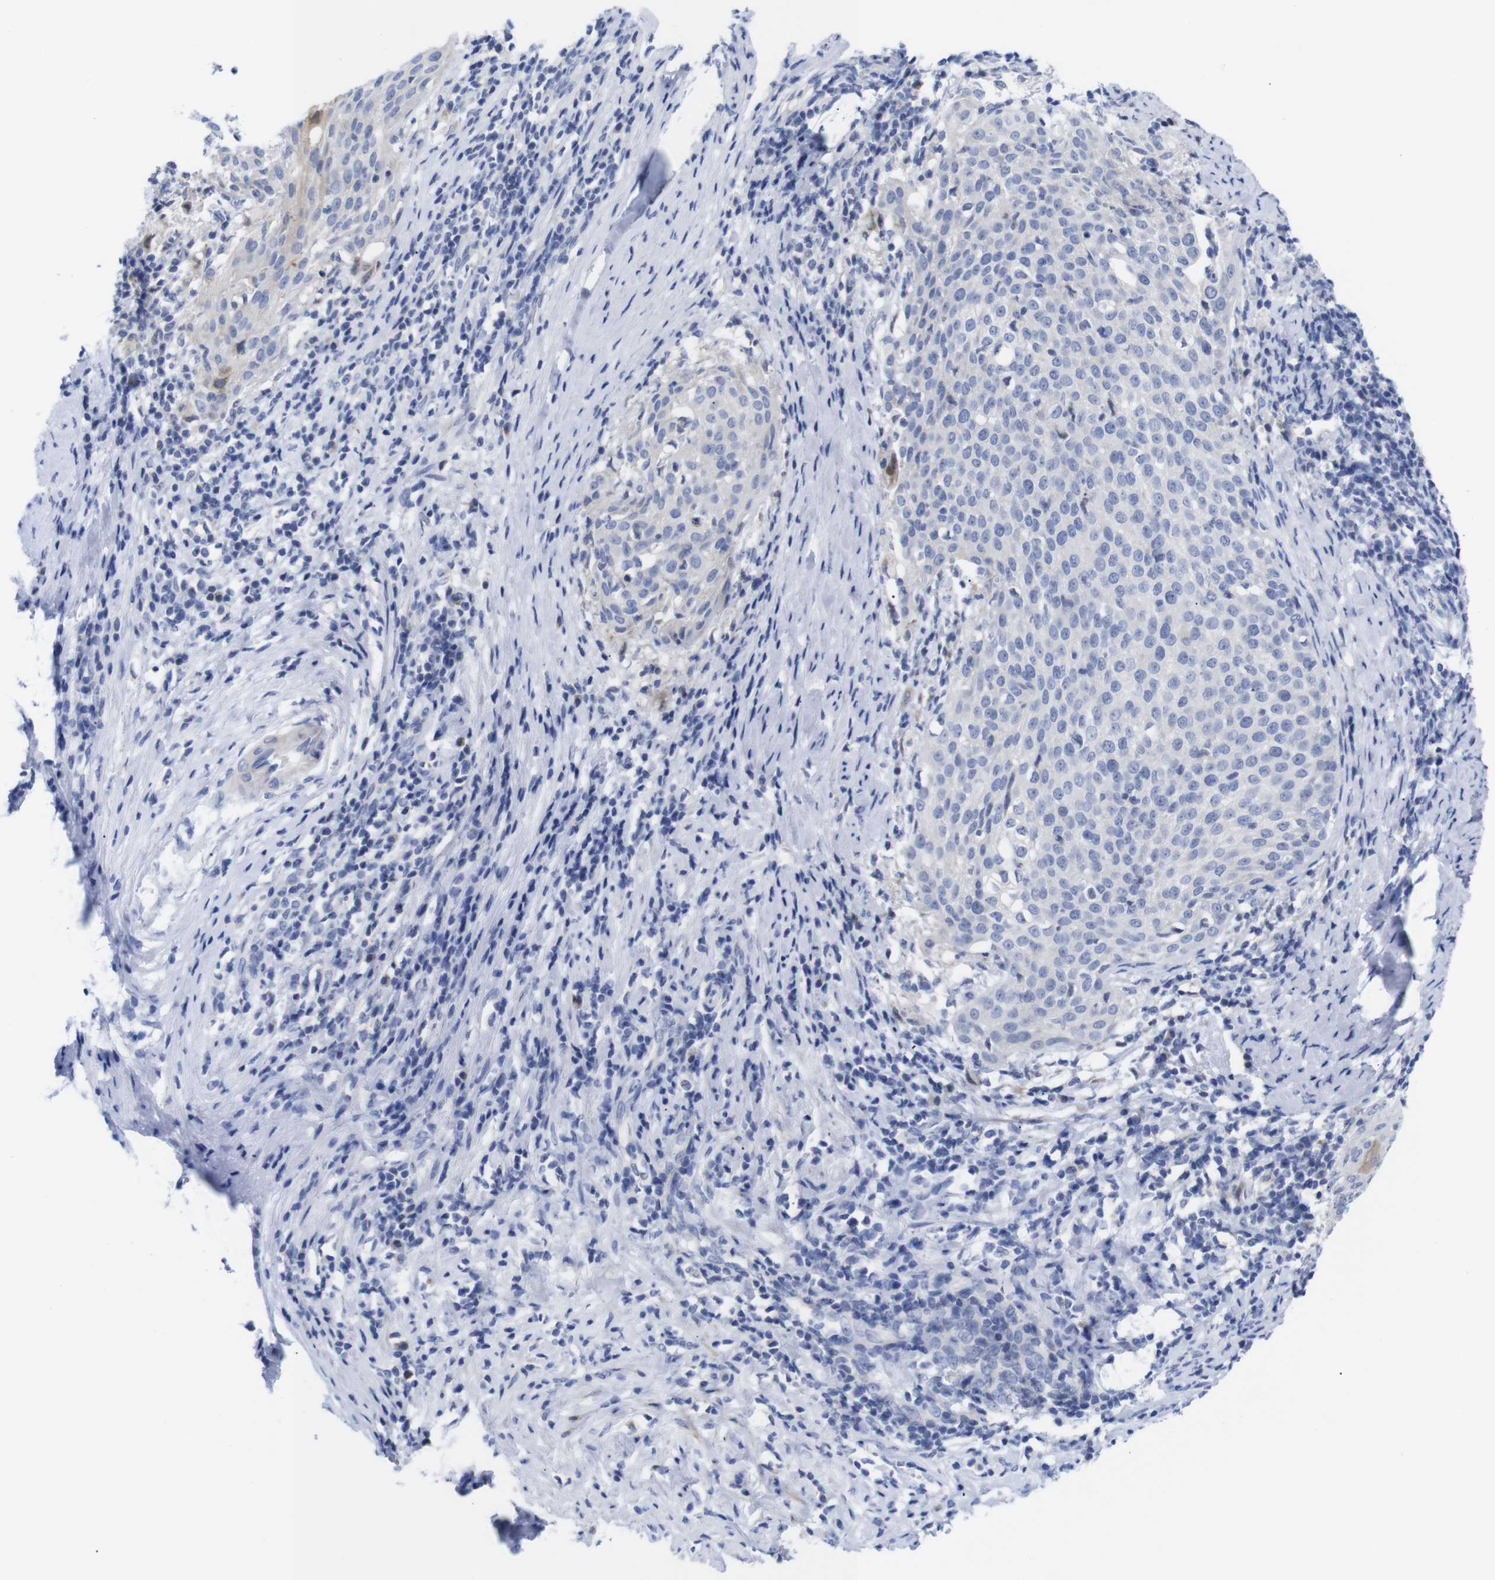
{"staining": {"intensity": "negative", "quantity": "none", "location": "none"}, "tissue": "cervical cancer", "cell_type": "Tumor cells", "image_type": "cancer", "snomed": [{"axis": "morphology", "description": "Squamous cell carcinoma, NOS"}, {"axis": "topography", "description": "Cervix"}], "caption": "Tumor cells are negative for protein expression in human cervical squamous cell carcinoma.", "gene": "LRRC55", "patient": {"sex": "female", "age": 51}}